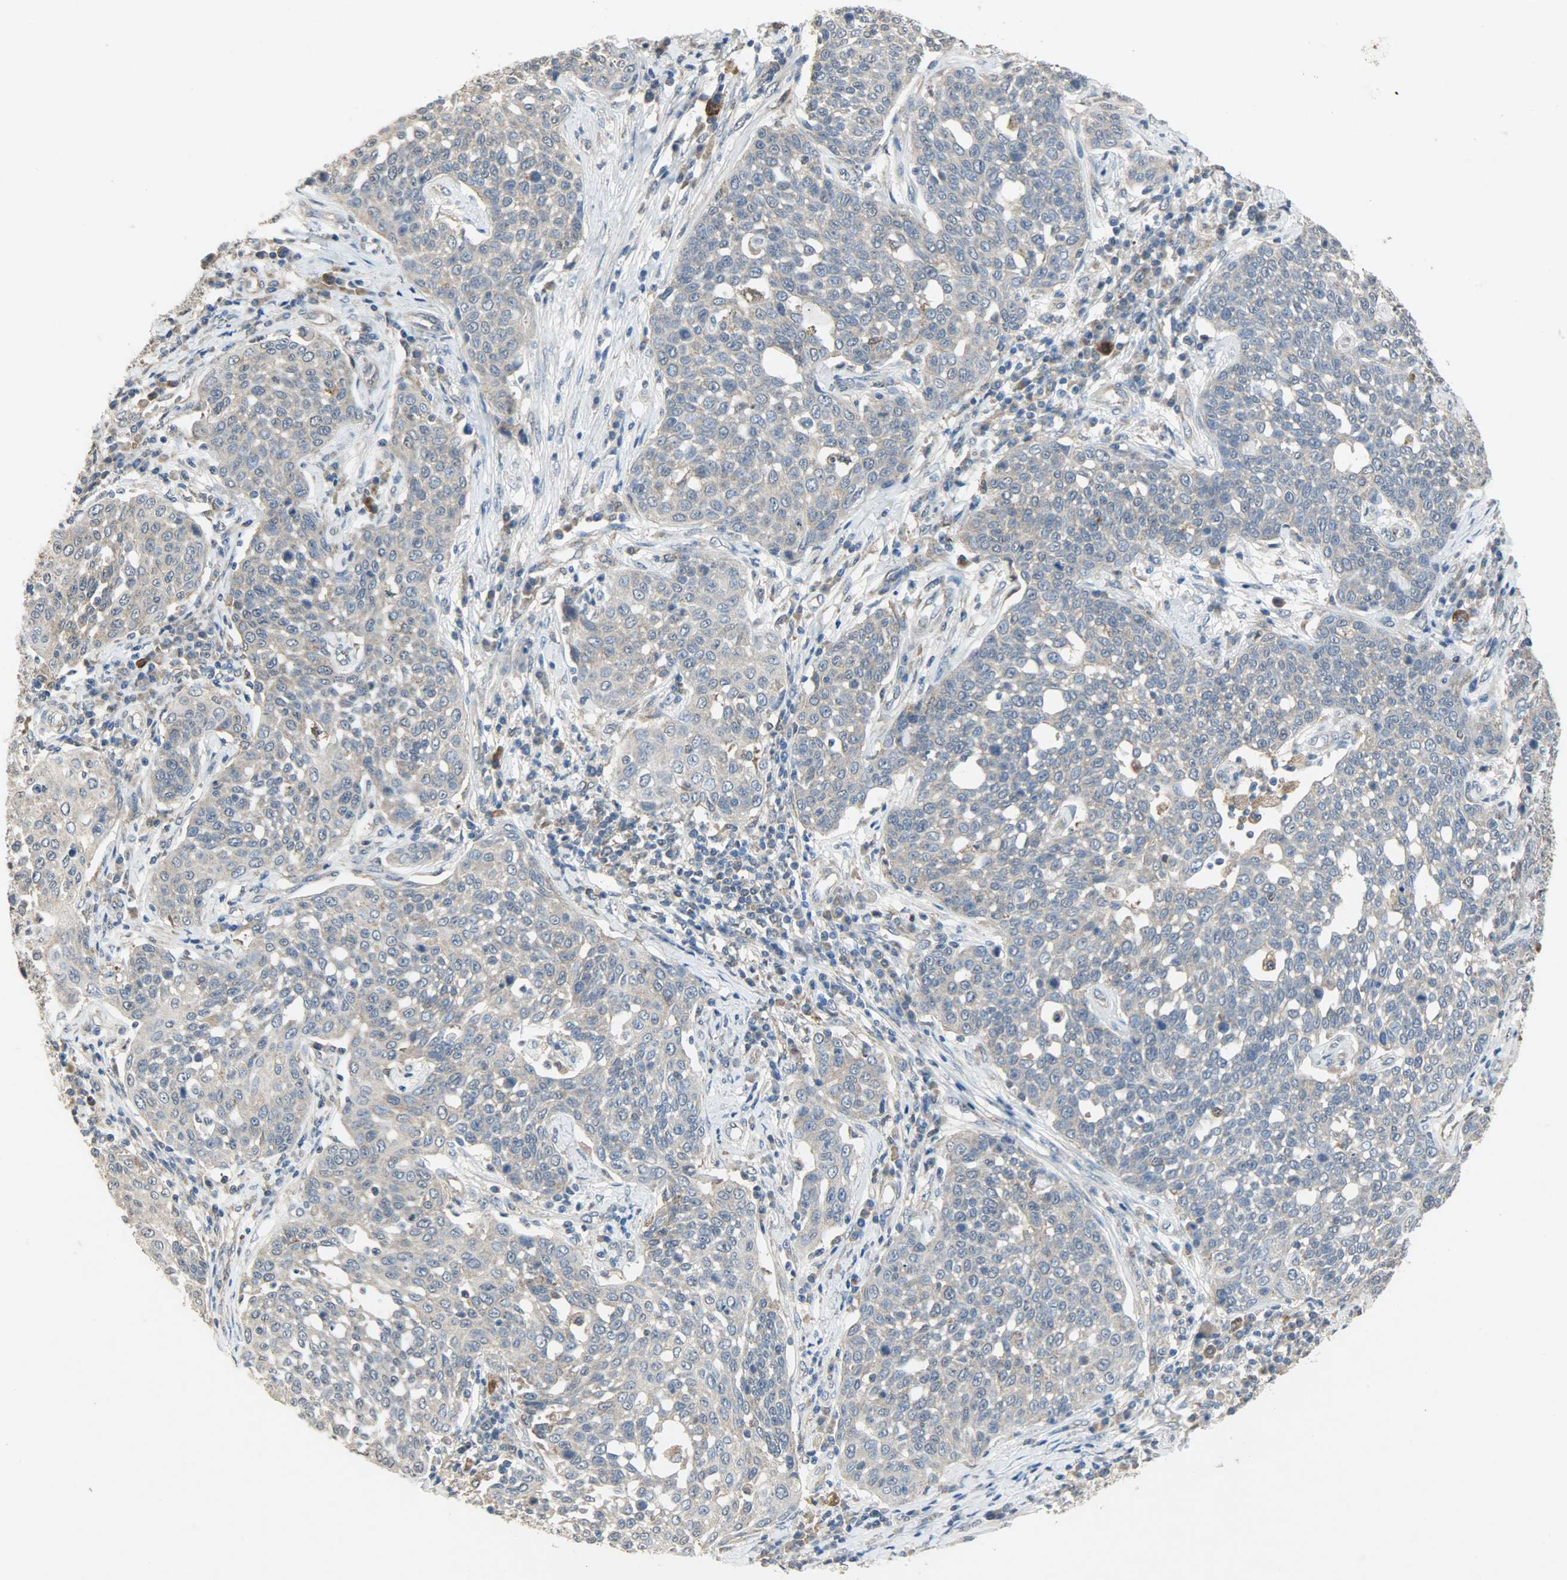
{"staining": {"intensity": "weak", "quantity": ">75%", "location": "cytoplasmic/membranous"}, "tissue": "cervical cancer", "cell_type": "Tumor cells", "image_type": "cancer", "snomed": [{"axis": "morphology", "description": "Squamous cell carcinoma, NOS"}, {"axis": "topography", "description": "Cervix"}], "caption": "Immunohistochemistry staining of cervical cancer, which exhibits low levels of weak cytoplasmic/membranous positivity in approximately >75% of tumor cells indicating weak cytoplasmic/membranous protein positivity. The staining was performed using DAB (3,3'-diaminobenzidine) (brown) for protein detection and nuclei were counterstained in hematoxylin (blue).", "gene": "TRIM21", "patient": {"sex": "female", "age": 34}}